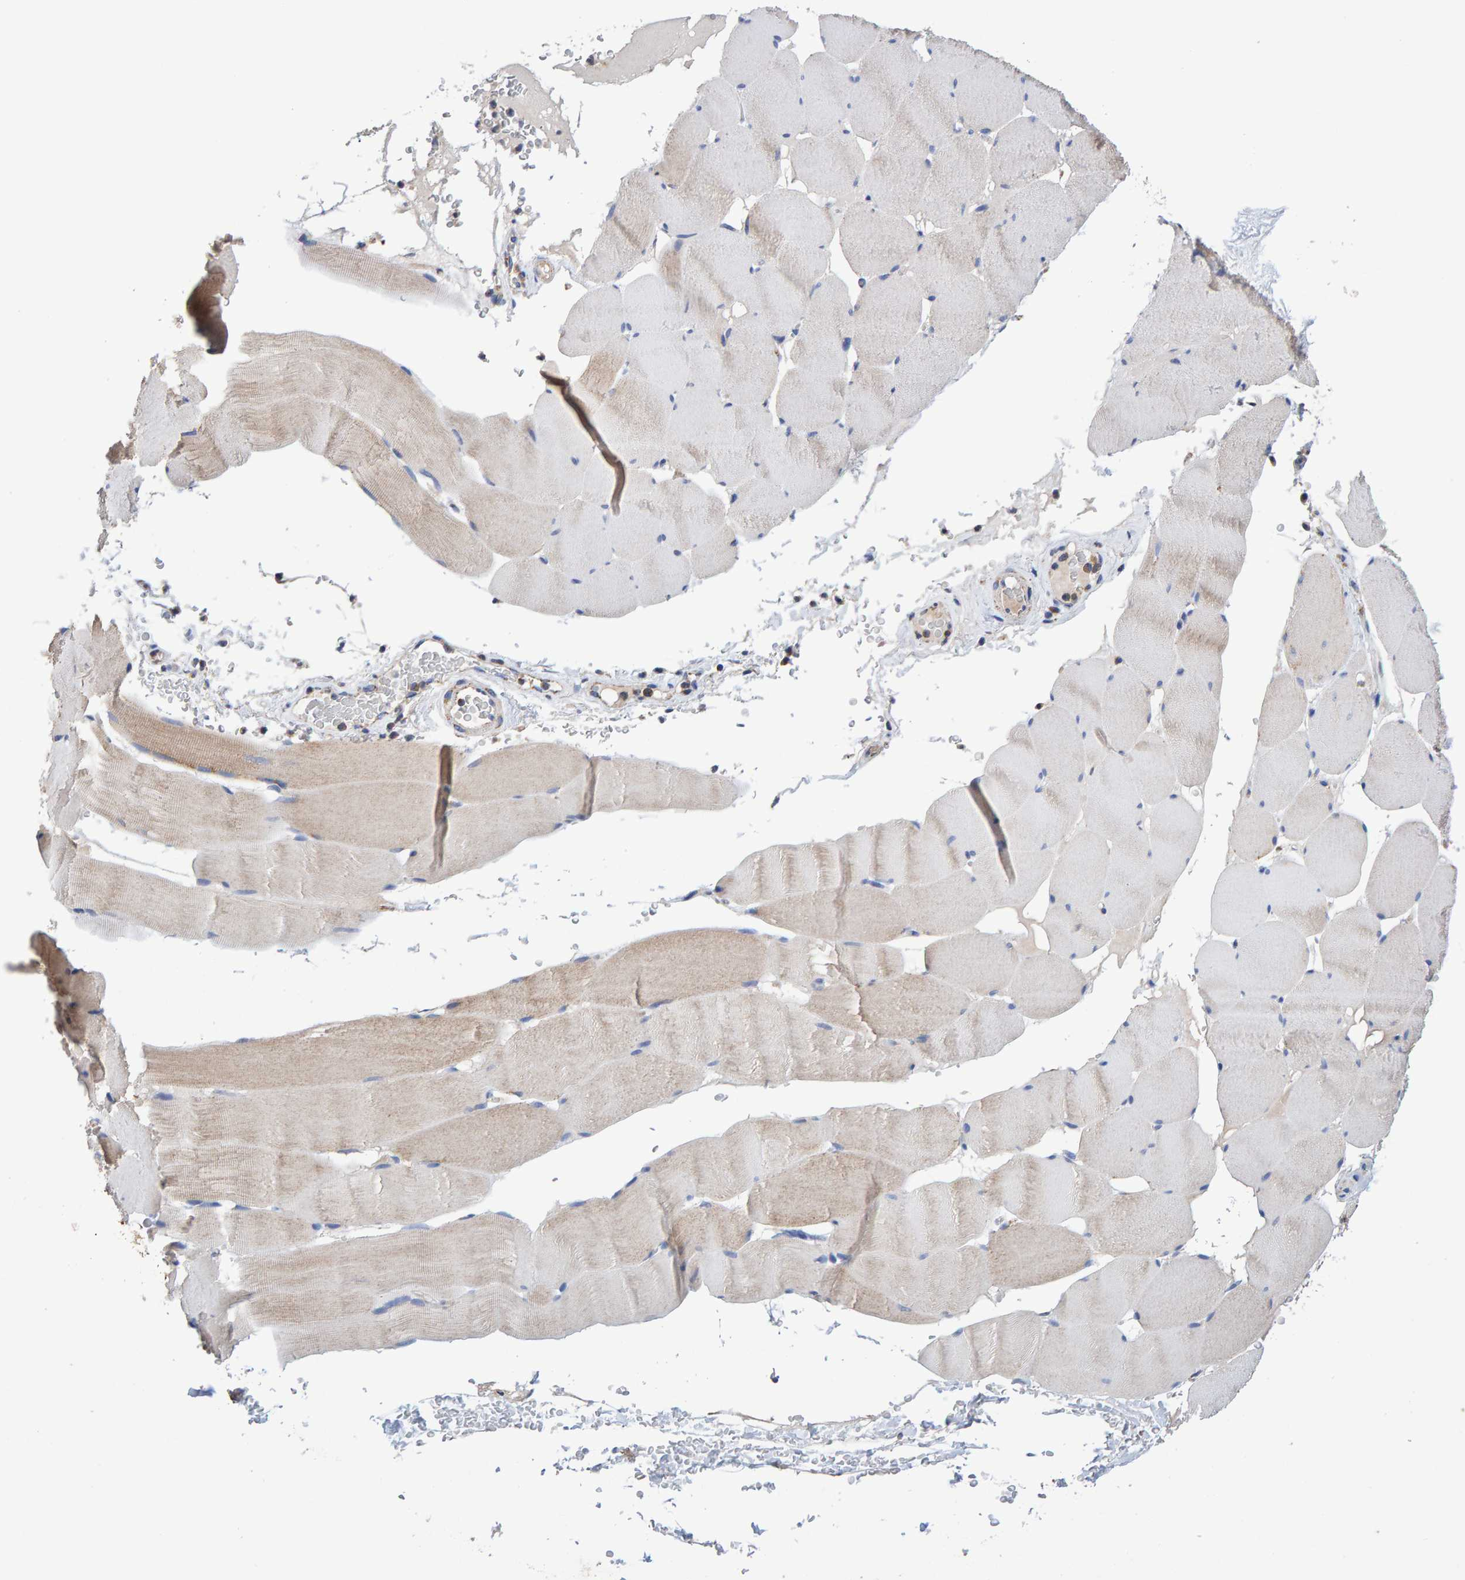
{"staining": {"intensity": "moderate", "quantity": "25%-75%", "location": "cytoplasmic/membranous"}, "tissue": "skeletal muscle", "cell_type": "Myocytes", "image_type": "normal", "snomed": [{"axis": "morphology", "description": "Normal tissue, NOS"}, {"axis": "topography", "description": "Skeletal muscle"}], "caption": "Skeletal muscle stained with immunohistochemistry (IHC) displays moderate cytoplasmic/membranous positivity in approximately 25%-75% of myocytes.", "gene": "EFR3A", "patient": {"sex": "male", "age": 62}}